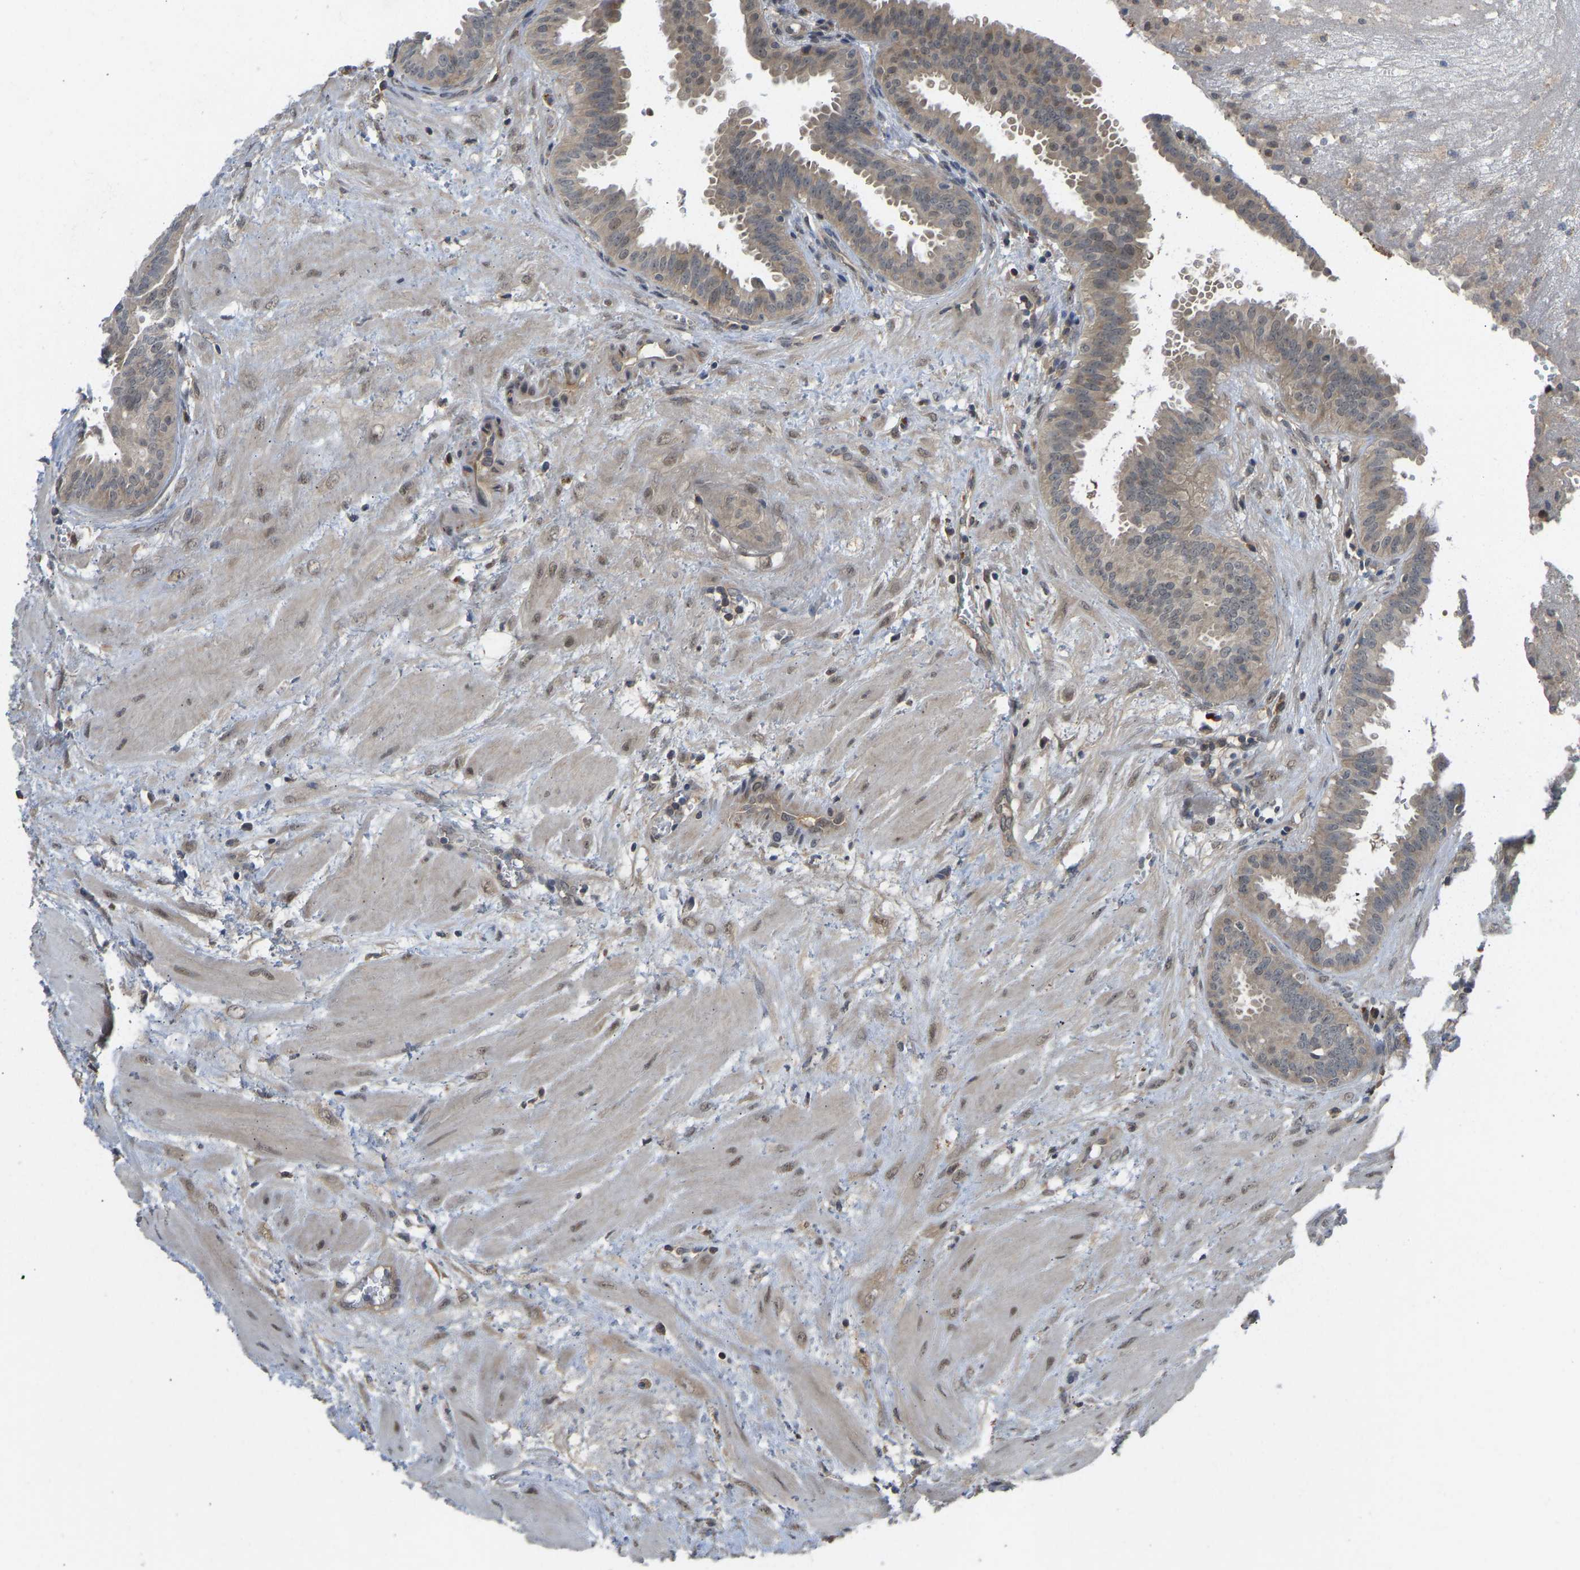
{"staining": {"intensity": "weak", "quantity": "25%-75%", "location": "cytoplasmic/membranous,nuclear"}, "tissue": "fallopian tube", "cell_type": "Glandular cells", "image_type": "normal", "snomed": [{"axis": "morphology", "description": "Normal tissue, NOS"}, {"axis": "topography", "description": "Fallopian tube"}, {"axis": "topography", "description": "Placenta"}], "caption": "Protein staining of benign fallopian tube reveals weak cytoplasmic/membranous,nuclear staining in about 25%-75% of glandular cells. The staining is performed using DAB (3,3'-diaminobenzidine) brown chromogen to label protein expression. The nuclei are counter-stained blue using hematoxylin.", "gene": "ZNF251", "patient": {"sex": "female", "age": 32}}